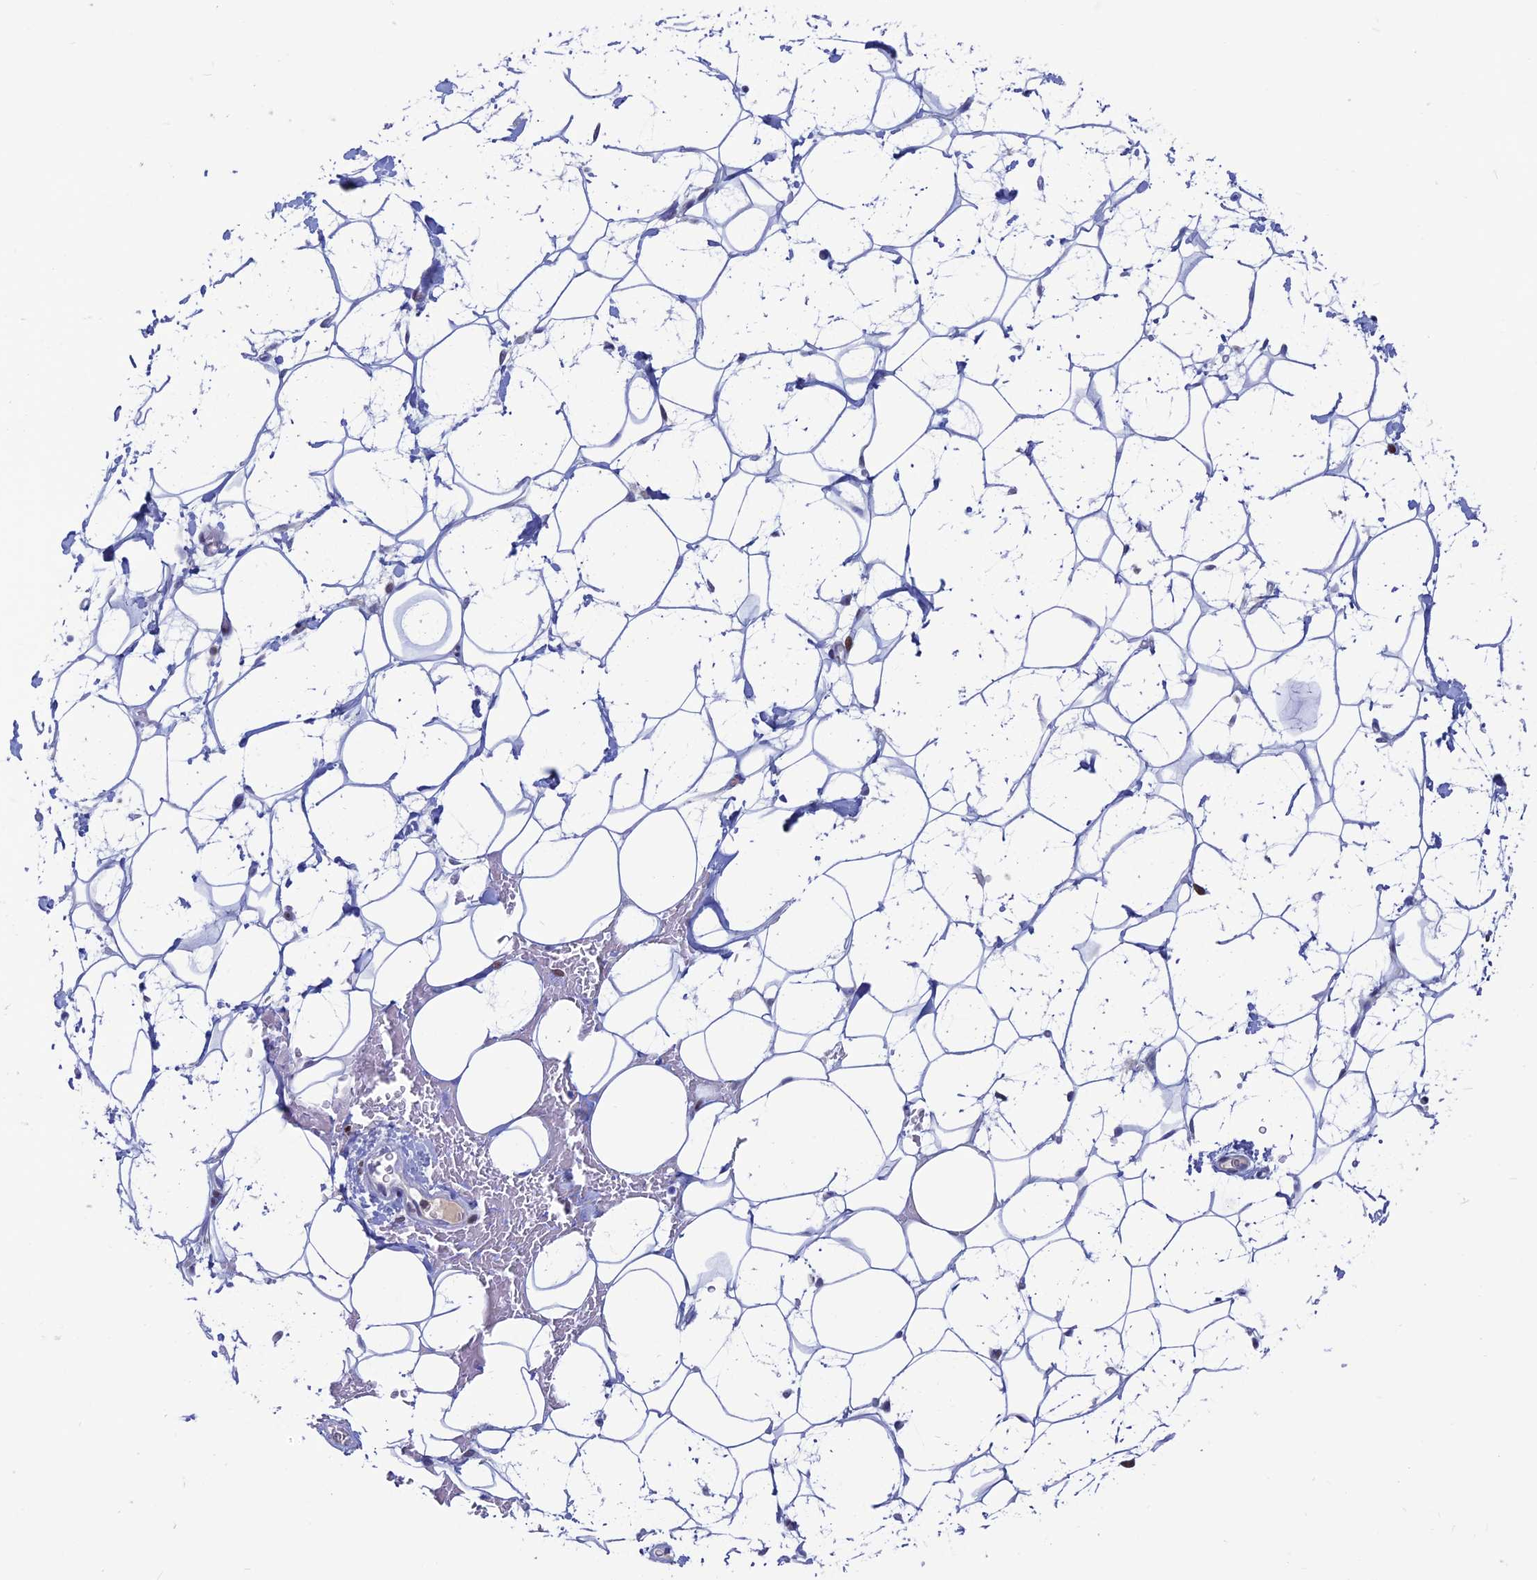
{"staining": {"intensity": "negative", "quantity": "none", "location": "none"}, "tissue": "adipose tissue", "cell_type": "Adipocytes", "image_type": "normal", "snomed": [{"axis": "morphology", "description": "Normal tissue, NOS"}, {"axis": "topography", "description": "Breast"}], "caption": "A micrograph of adipose tissue stained for a protein displays no brown staining in adipocytes. (IHC, brightfield microscopy, high magnification).", "gene": "CERS6", "patient": {"sex": "female", "age": 26}}